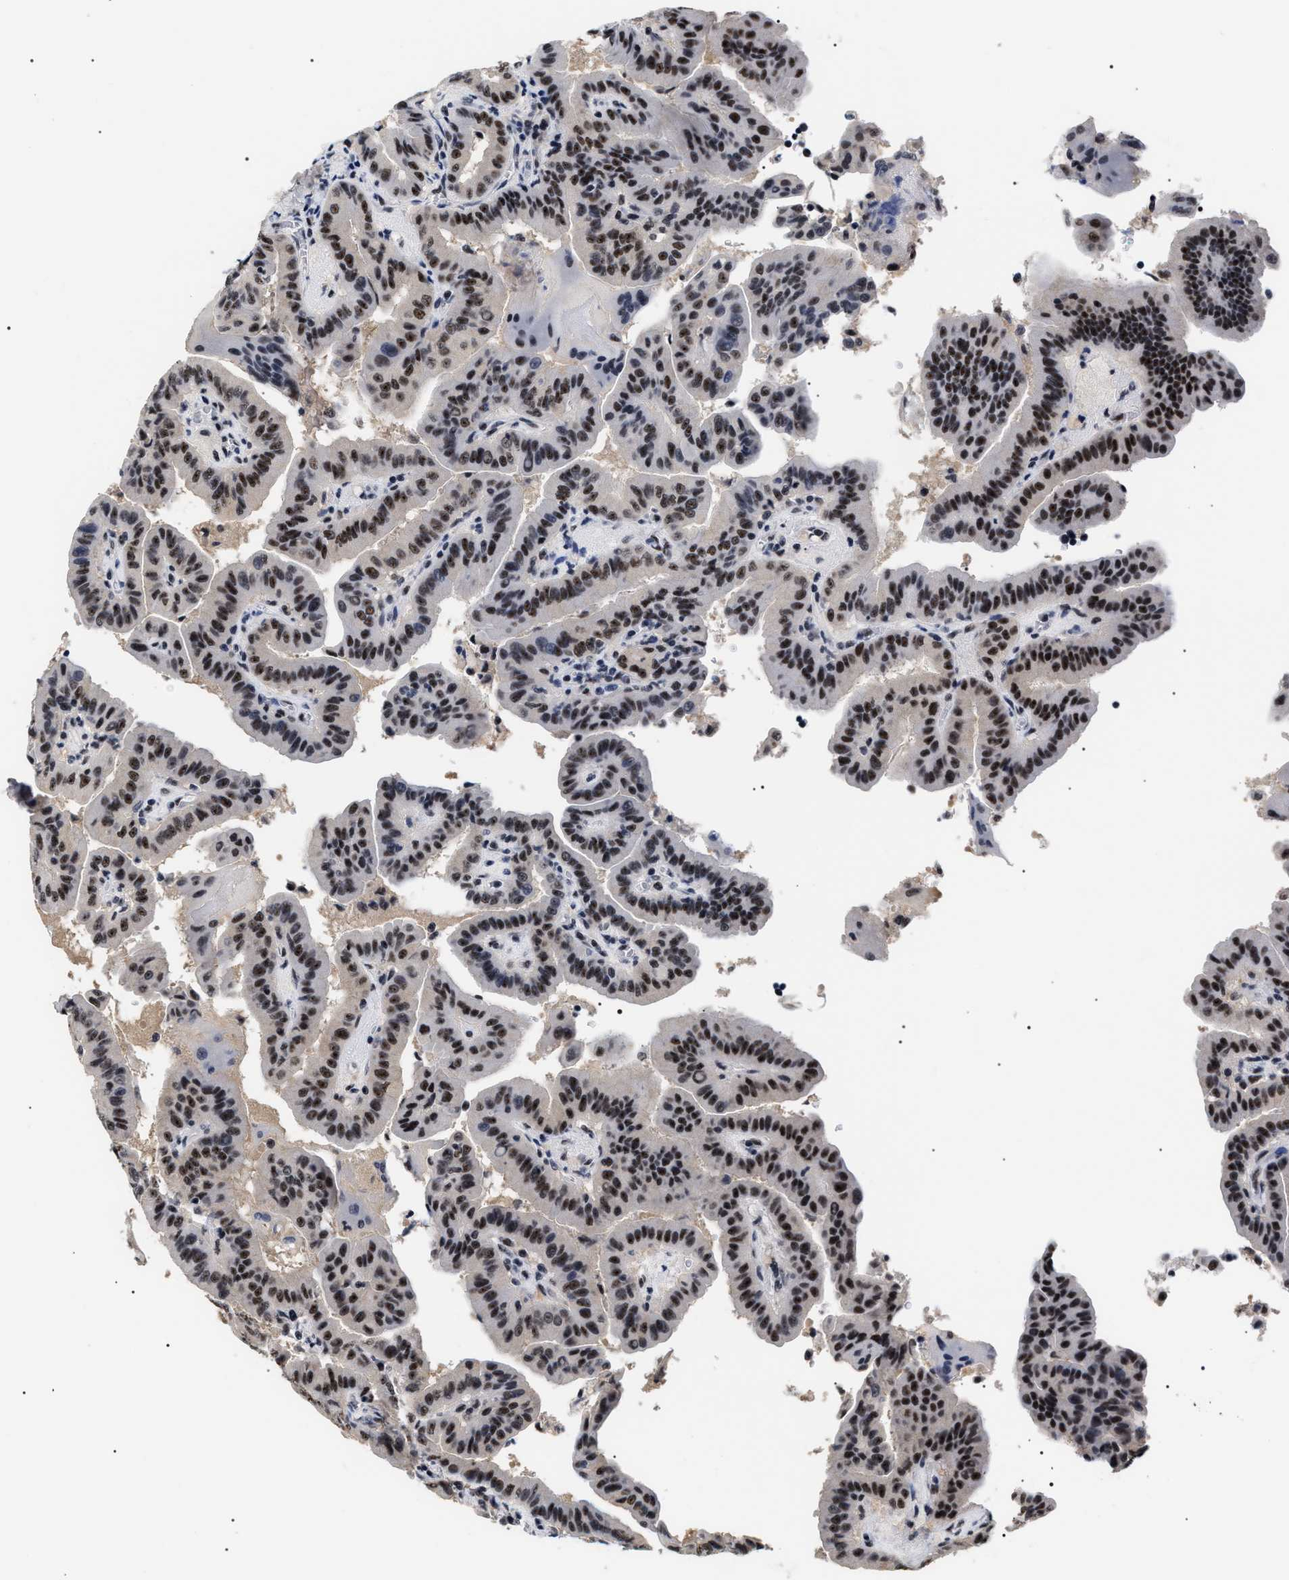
{"staining": {"intensity": "strong", "quantity": "25%-75%", "location": "nuclear"}, "tissue": "thyroid cancer", "cell_type": "Tumor cells", "image_type": "cancer", "snomed": [{"axis": "morphology", "description": "Papillary adenocarcinoma, NOS"}, {"axis": "topography", "description": "Thyroid gland"}], "caption": "DAB immunohistochemical staining of papillary adenocarcinoma (thyroid) reveals strong nuclear protein expression in approximately 25%-75% of tumor cells.", "gene": "CAAP1", "patient": {"sex": "male", "age": 33}}